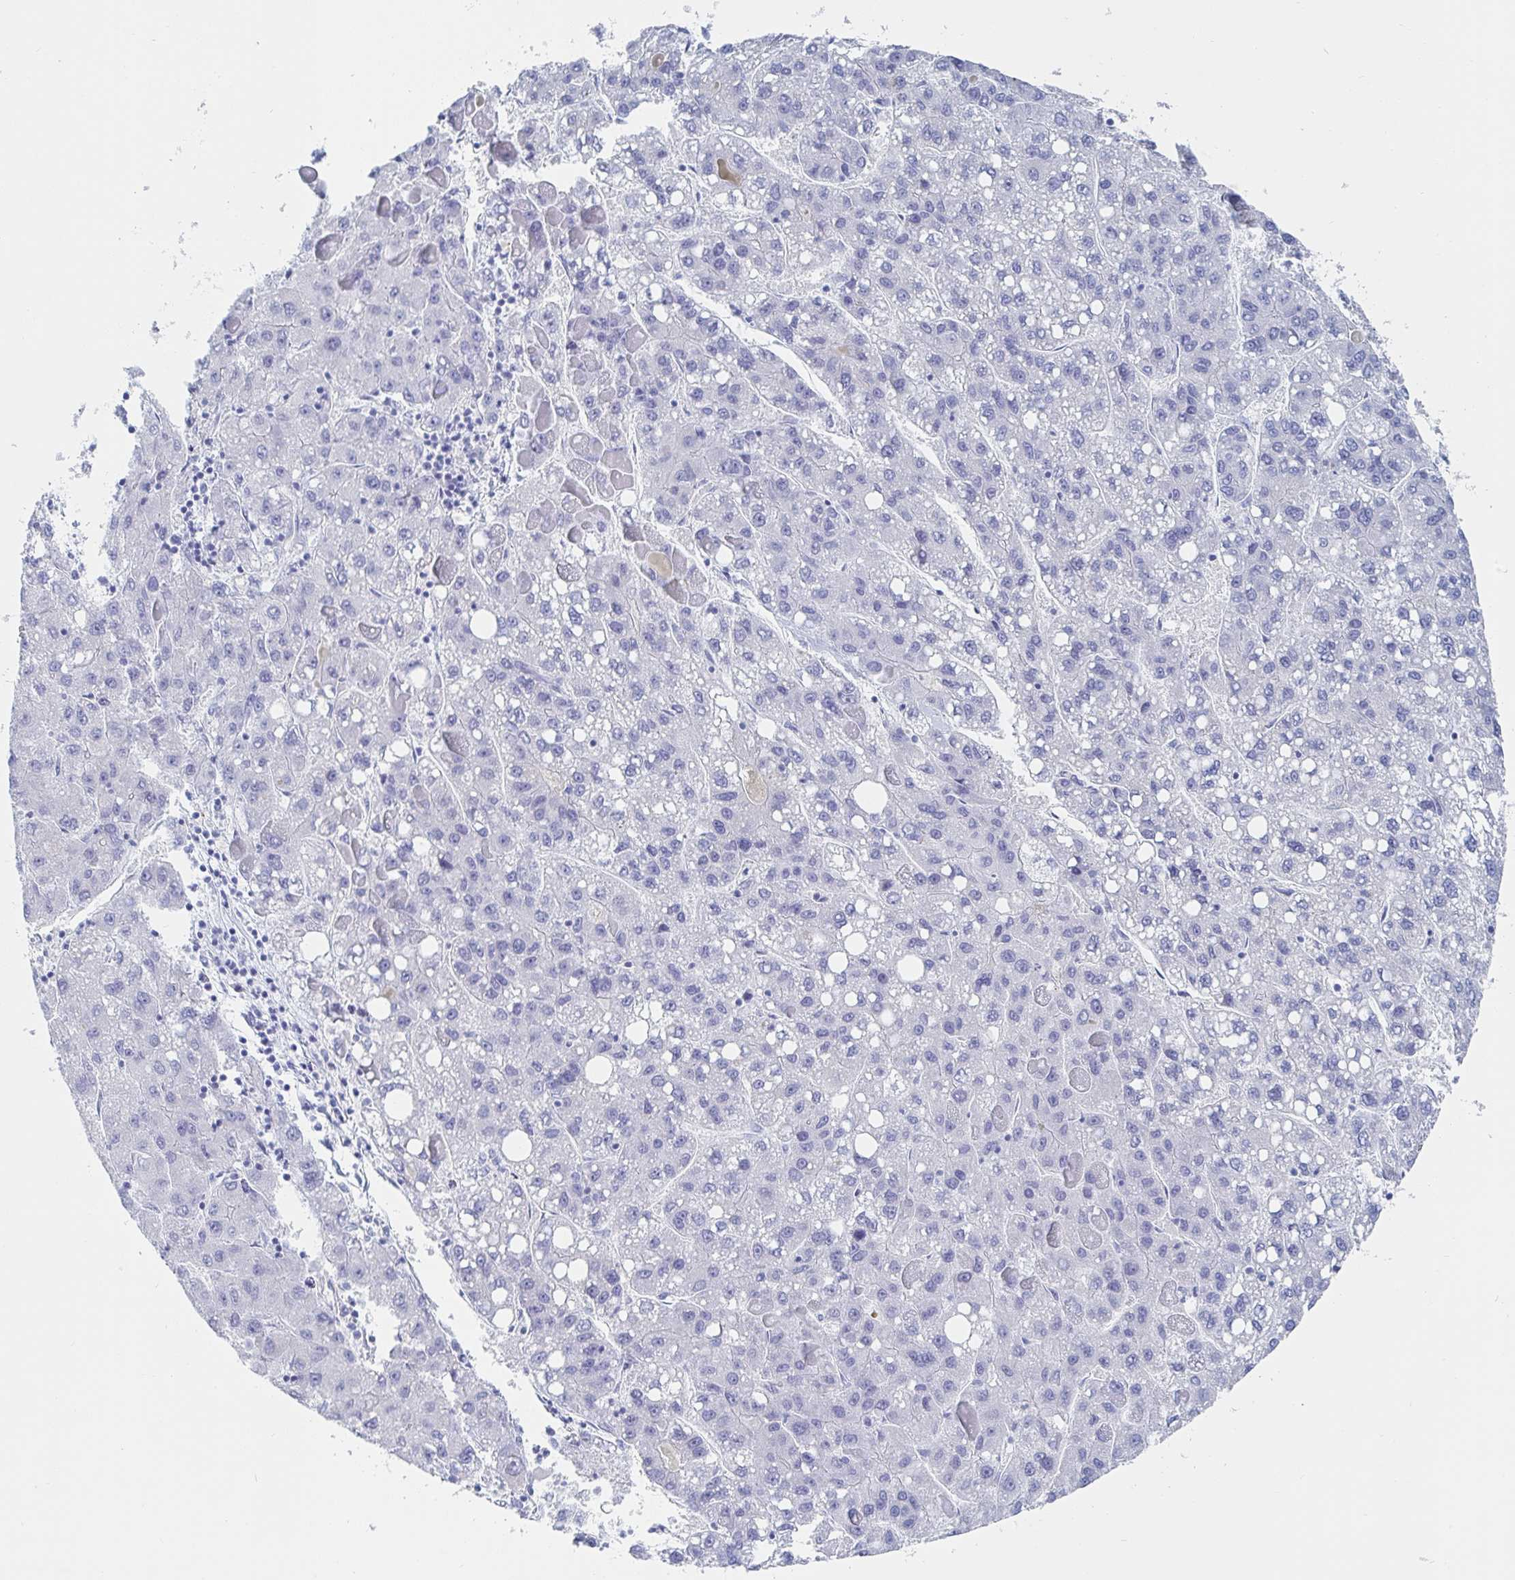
{"staining": {"intensity": "negative", "quantity": "none", "location": "none"}, "tissue": "liver cancer", "cell_type": "Tumor cells", "image_type": "cancer", "snomed": [{"axis": "morphology", "description": "Carcinoma, Hepatocellular, NOS"}, {"axis": "topography", "description": "Liver"}], "caption": "The photomicrograph shows no staining of tumor cells in liver cancer (hepatocellular carcinoma).", "gene": "PACSIN1", "patient": {"sex": "female", "age": 82}}